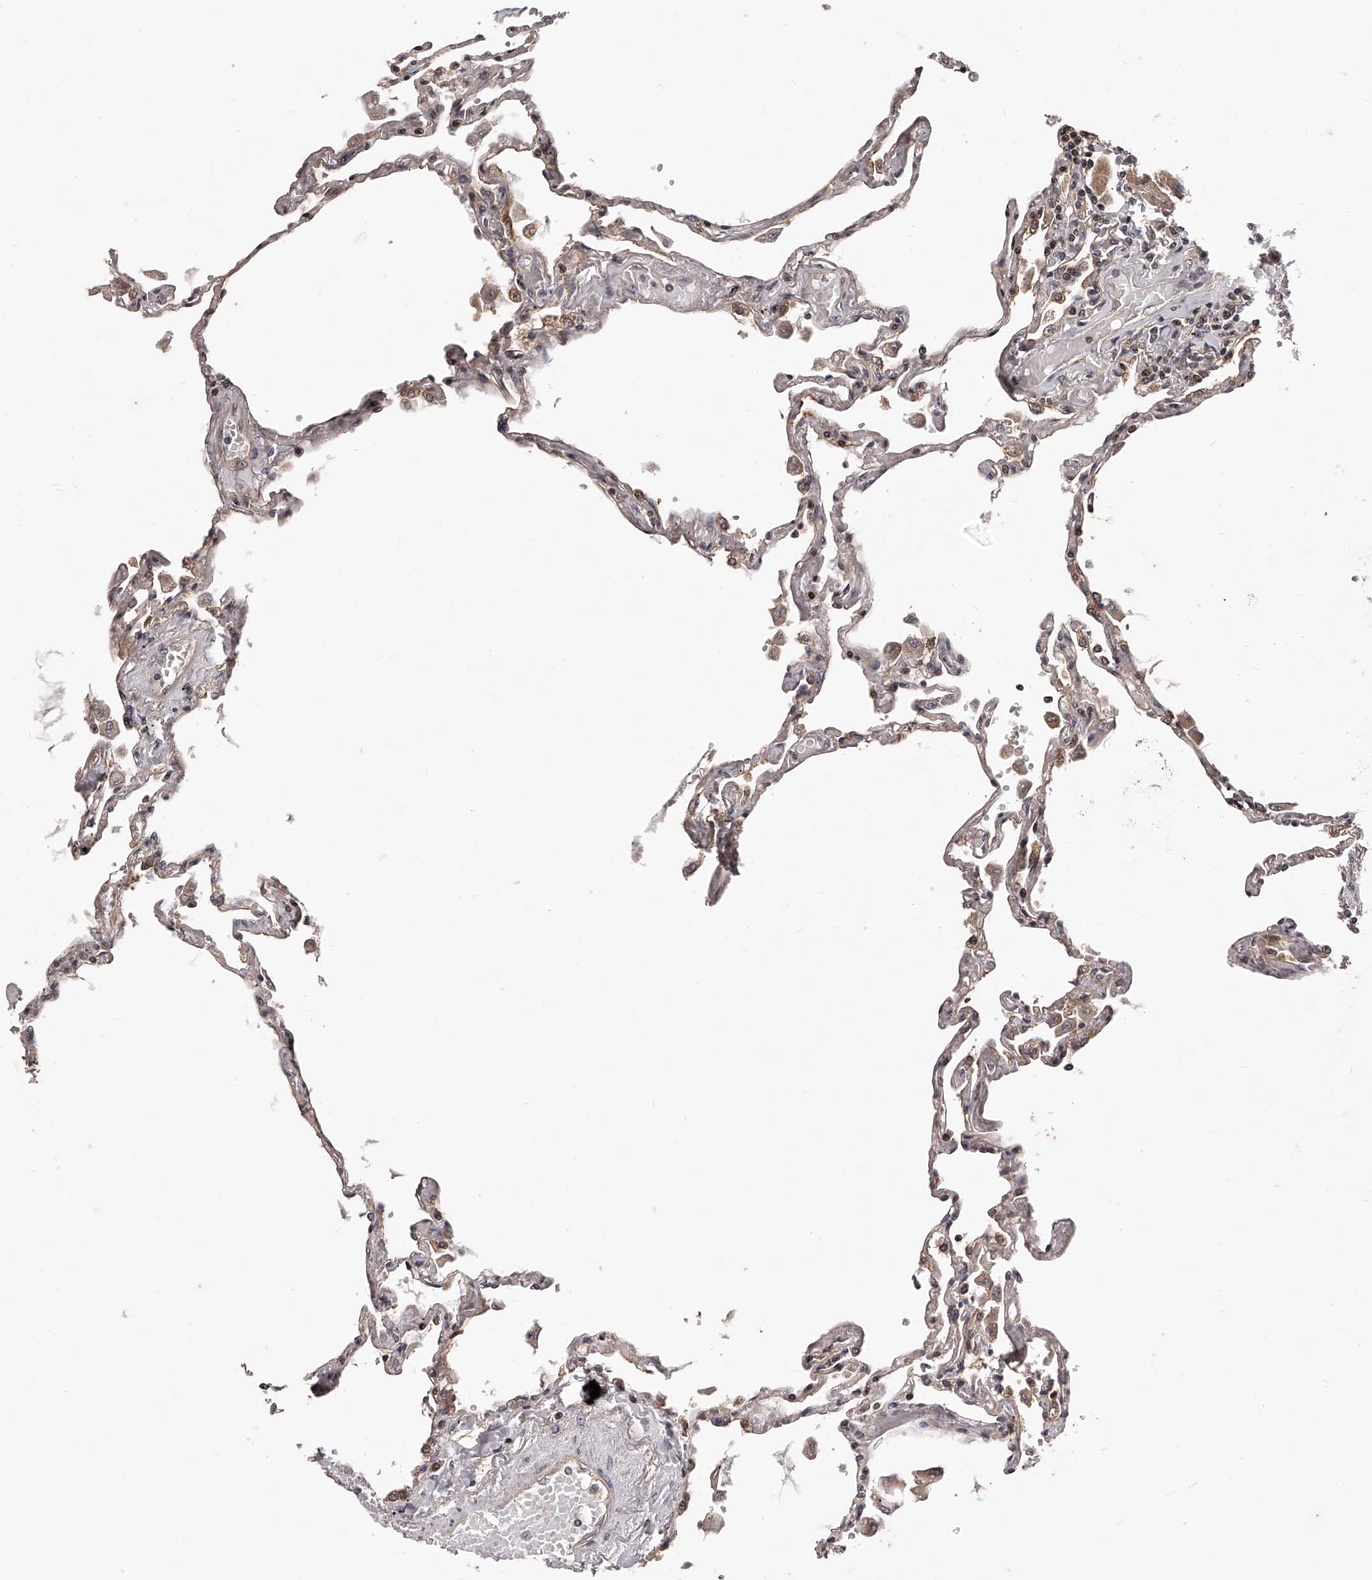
{"staining": {"intensity": "moderate", "quantity": "<25%", "location": "cytoplasmic/membranous"}, "tissue": "lung", "cell_type": "Alveolar cells", "image_type": "normal", "snomed": [{"axis": "morphology", "description": "Normal tissue, NOS"}, {"axis": "topography", "description": "Lung"}], "caption": "Approximately <25% of alveolar cells in normal lung exhibit moderate cytoplasmic/membranous protein positivity as visualized by brown immunohistochemical staining.", "gene": "PFDN2", "patient": {"sex": "female", "age": 67}}